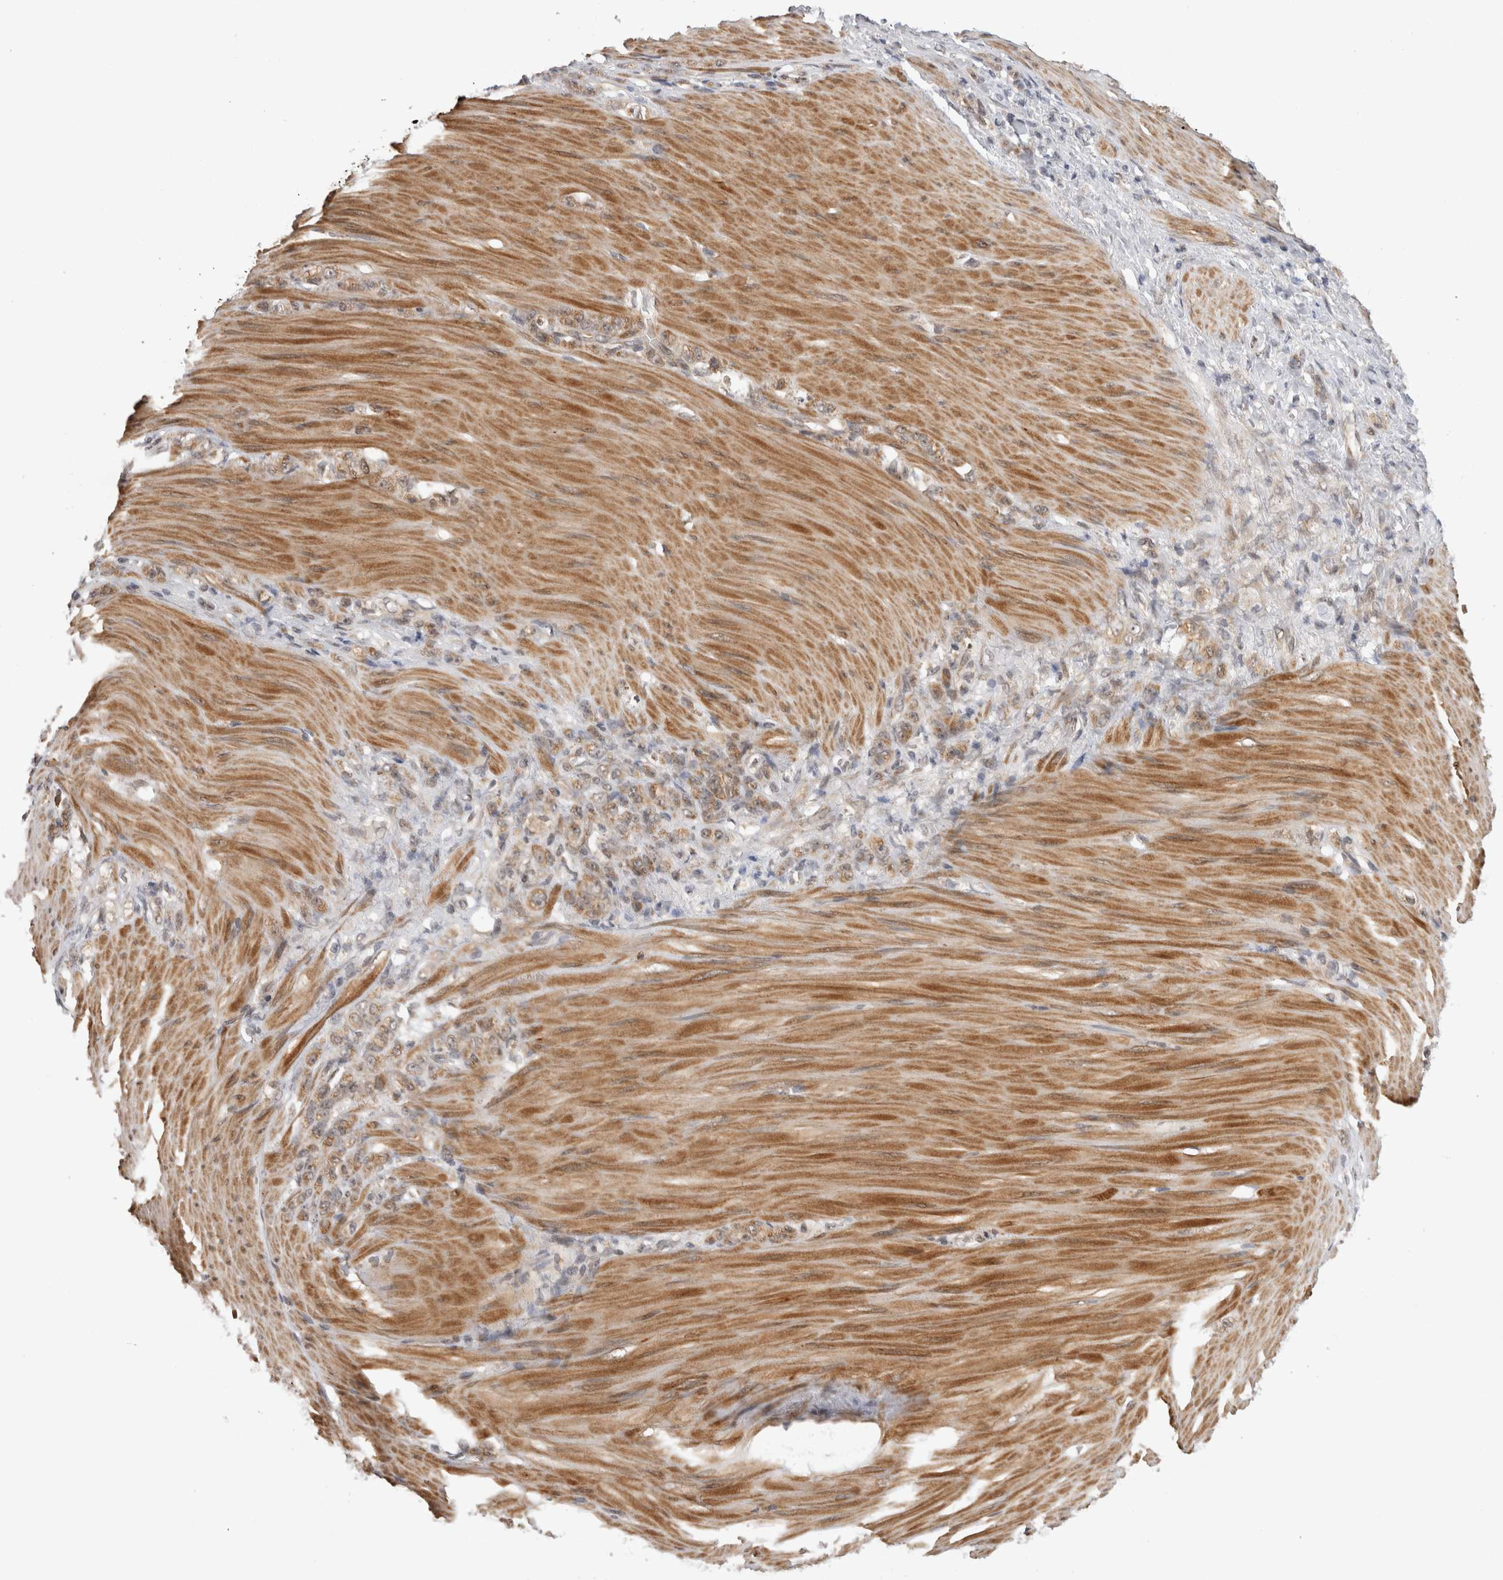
{"staining": {"intensity": "moderate", "quantity": ">75%", "location": "cytoplasmic/membranous"}, "tissue": "stomach cancer", "cell_type": "Tumor cells", "image_type": "cancer", "snomed": [{"axis": "morphology", "description": "Normal tissue, NOS"}, {"axis": "morphology", "description": "Adenocarcinoma, NOS"}, {"axis": "topography", "description": "Stomach"}], "caption": "Protein staining of stomach cancer (adenocarcinoma) tissue reveals moderate cytoplasmic/membranous positivity in approximately >75% of tumor cells.", "gene": "TMEM65", "patient": {"sex": "male", "age": 82}}